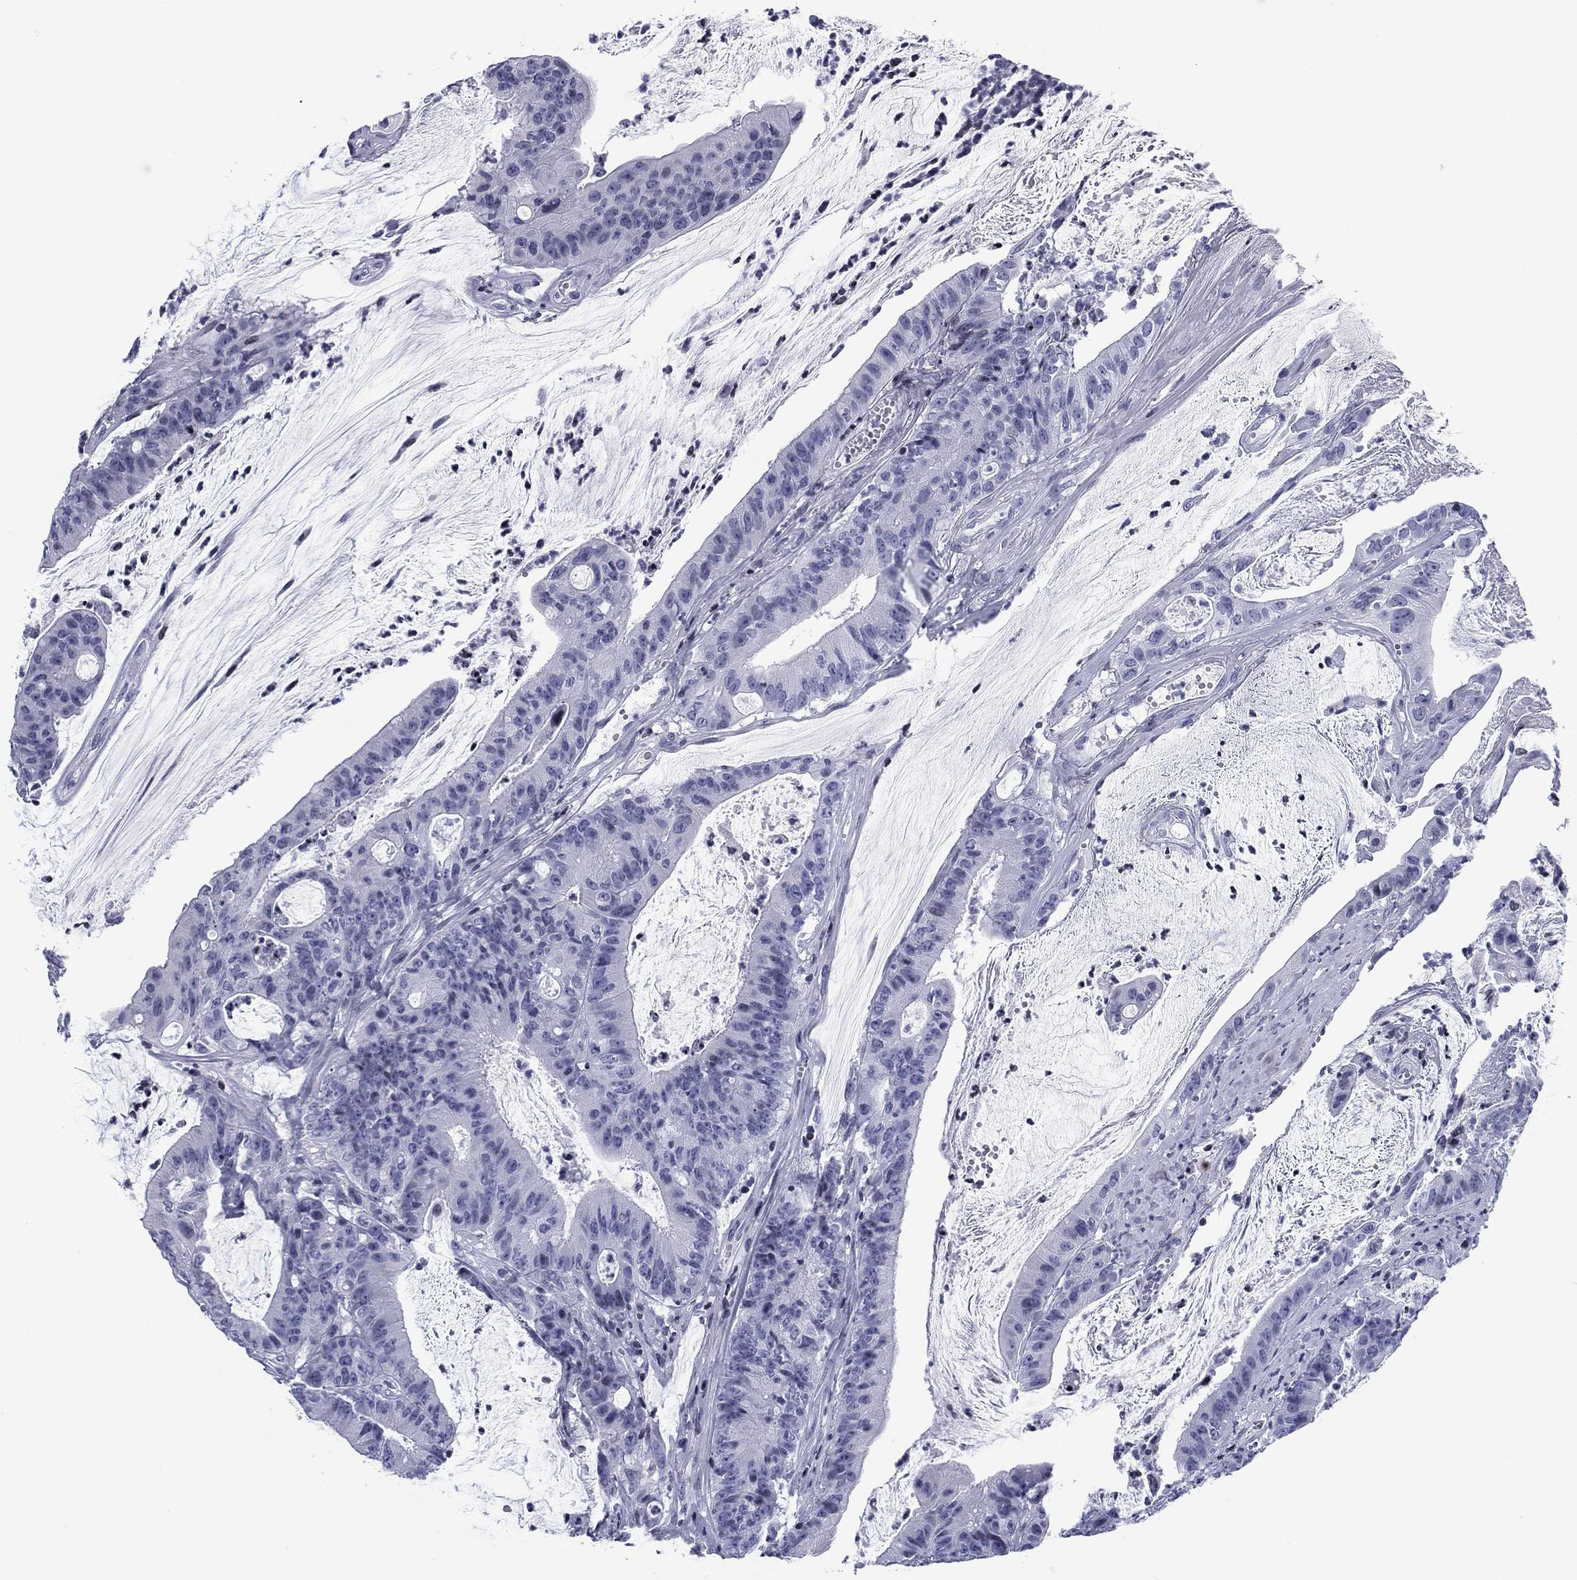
{"staining": {"intensity": "negative", "quantity": "none", "location": "none"}, "tissue": "colorectal cancer", "cell_type": "Tumor cells", "image_type": "cancer", "snomed": [{"axis": "morphology", "description": "Adenocarcinoma, NOS"}, {"axis": "topography", "description": "Colon"}], "caption": "Colorectal cancer was stained to show a protein in brown. There is no significant expression in tumor cells.", "gene": "CCDC144A", "patient": {"sex": "female", "age": 69}}